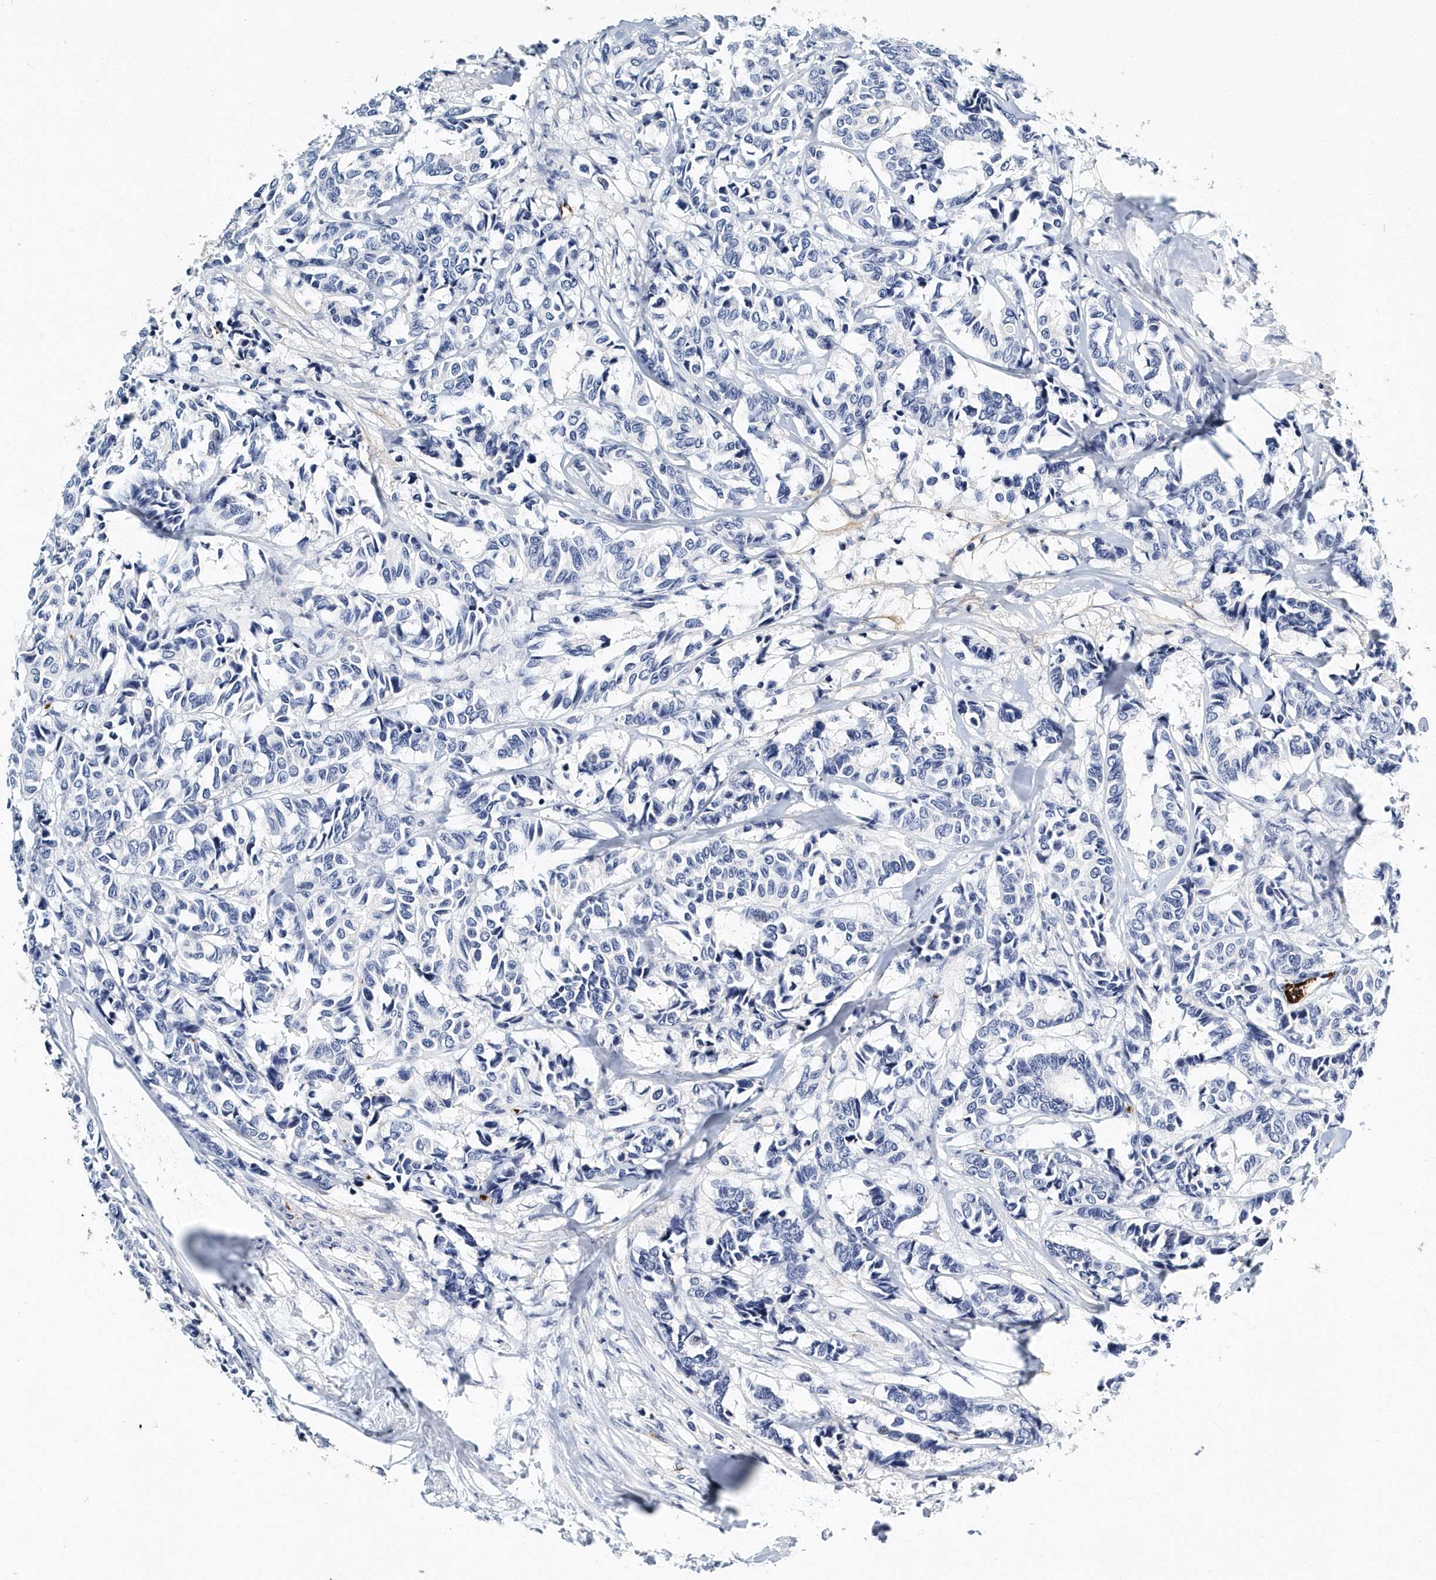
{"staining": {"intensity": "negative", "quantity": "none", "location": "none"}, "tissue": "breast cancer", "cell_type": "Tumor cells", "image_type": "cancer", "snomed": [{"axis": "morphology", "description": "Duct carcinoma"}, {"axis": "topography", "description": "Breast"}], "caption": "Immunohistochemistry (IHC) histopathology image of infiltrating ductal carcinoma (breast) stained for a protein (brown), which displays no positivity in tumor cells.", "gene": "ITGA2B", "patient": {"sex": "female", "age": 87}}